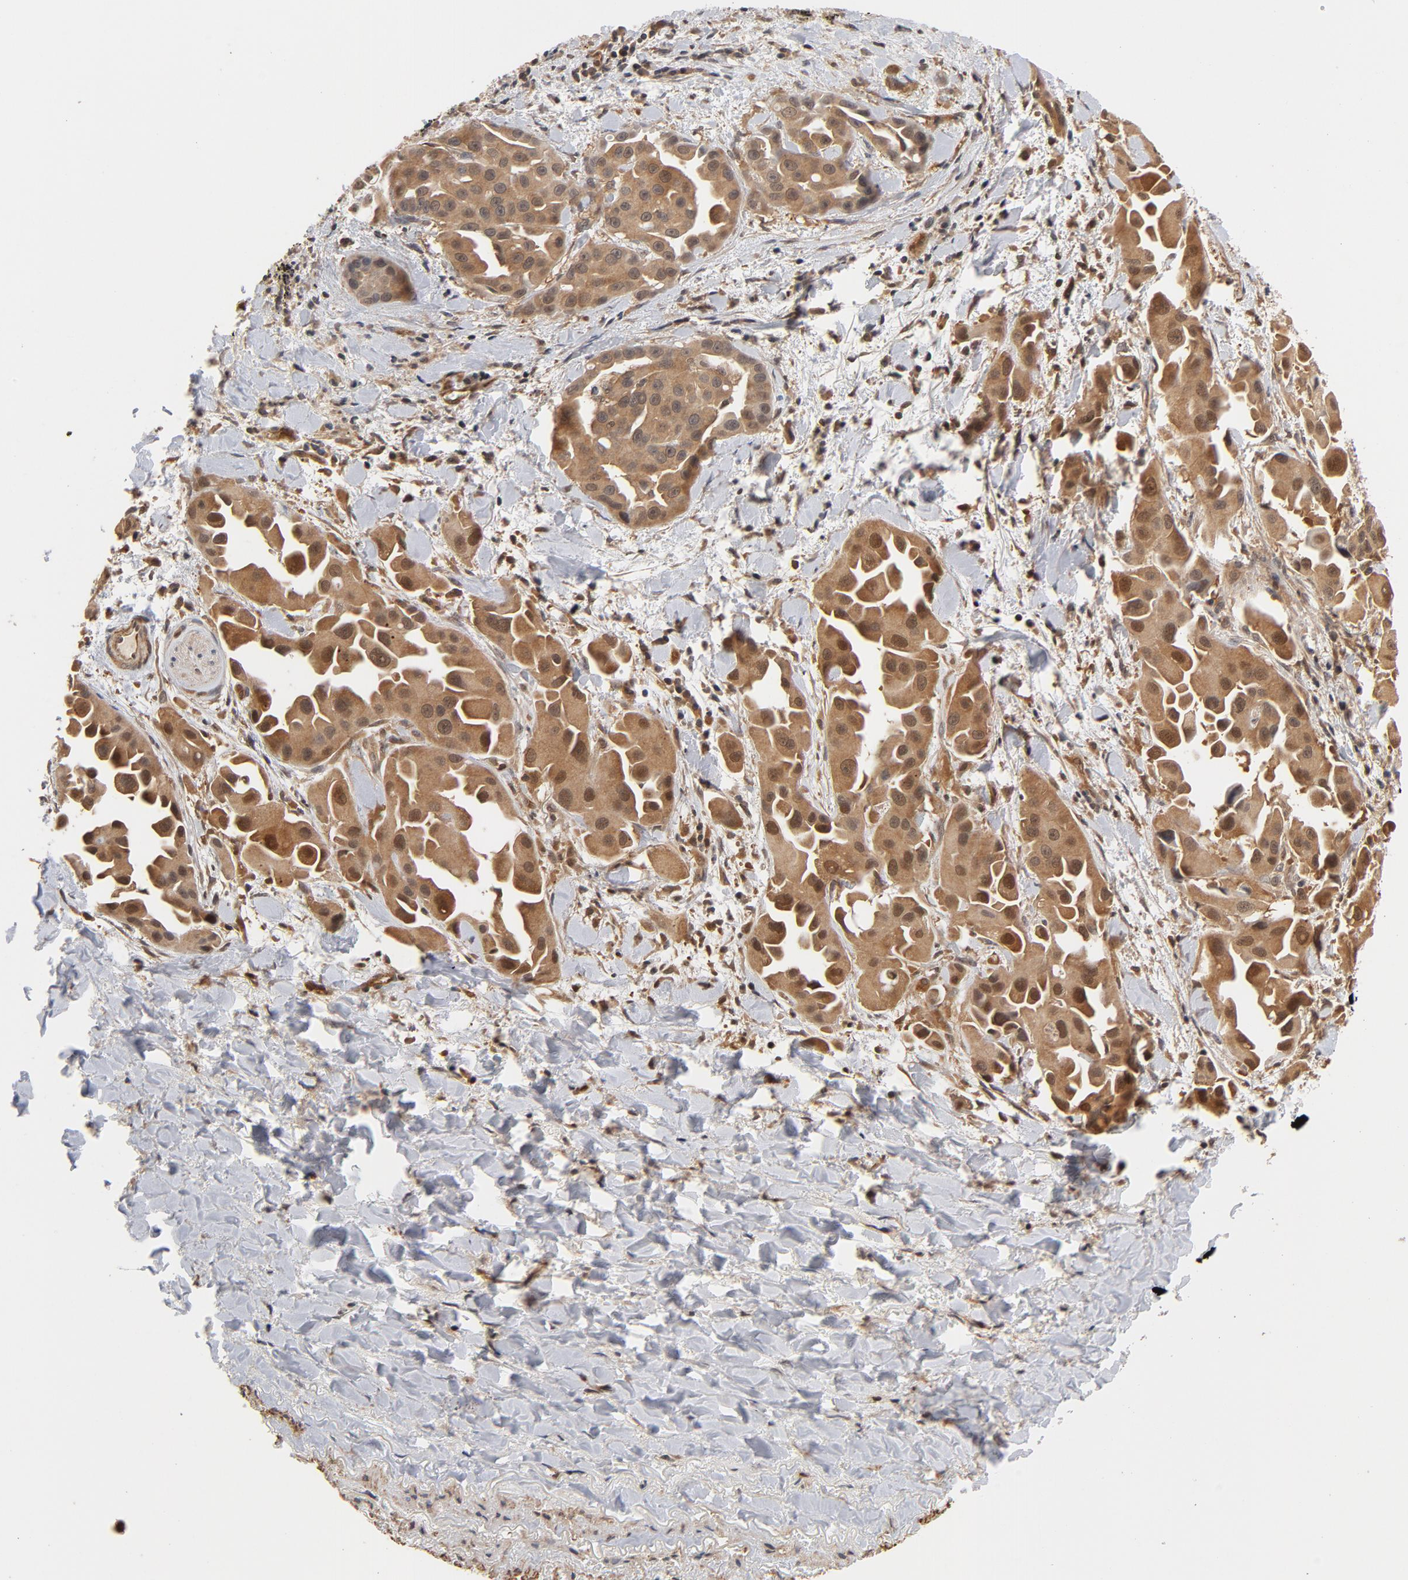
{"staining": {"intensity": "moderate", "quantity": ">75%", "location": "cytoplasmic/membranous,nuclear"}, "tissue": "lung cancer", "cell_type": "Tumor cells", "image_type": "cancer", "snomed": [{"axis": "morphology", "description": "Normal tissue, NOS"}, {"axis": "morphology", "description": "Adenocarcinoma, NOS"}, {"axis": "topography", "description": "Bronchus"}], "caption": "The image displays a brown stain indicating the presence of a protein in the cytoplasmic/membranous and nuclear of tumor cells in lung cancer (adenocarcinoma).", "gene": "CDC37", "patient": {"sex": "male", "age": 68}}